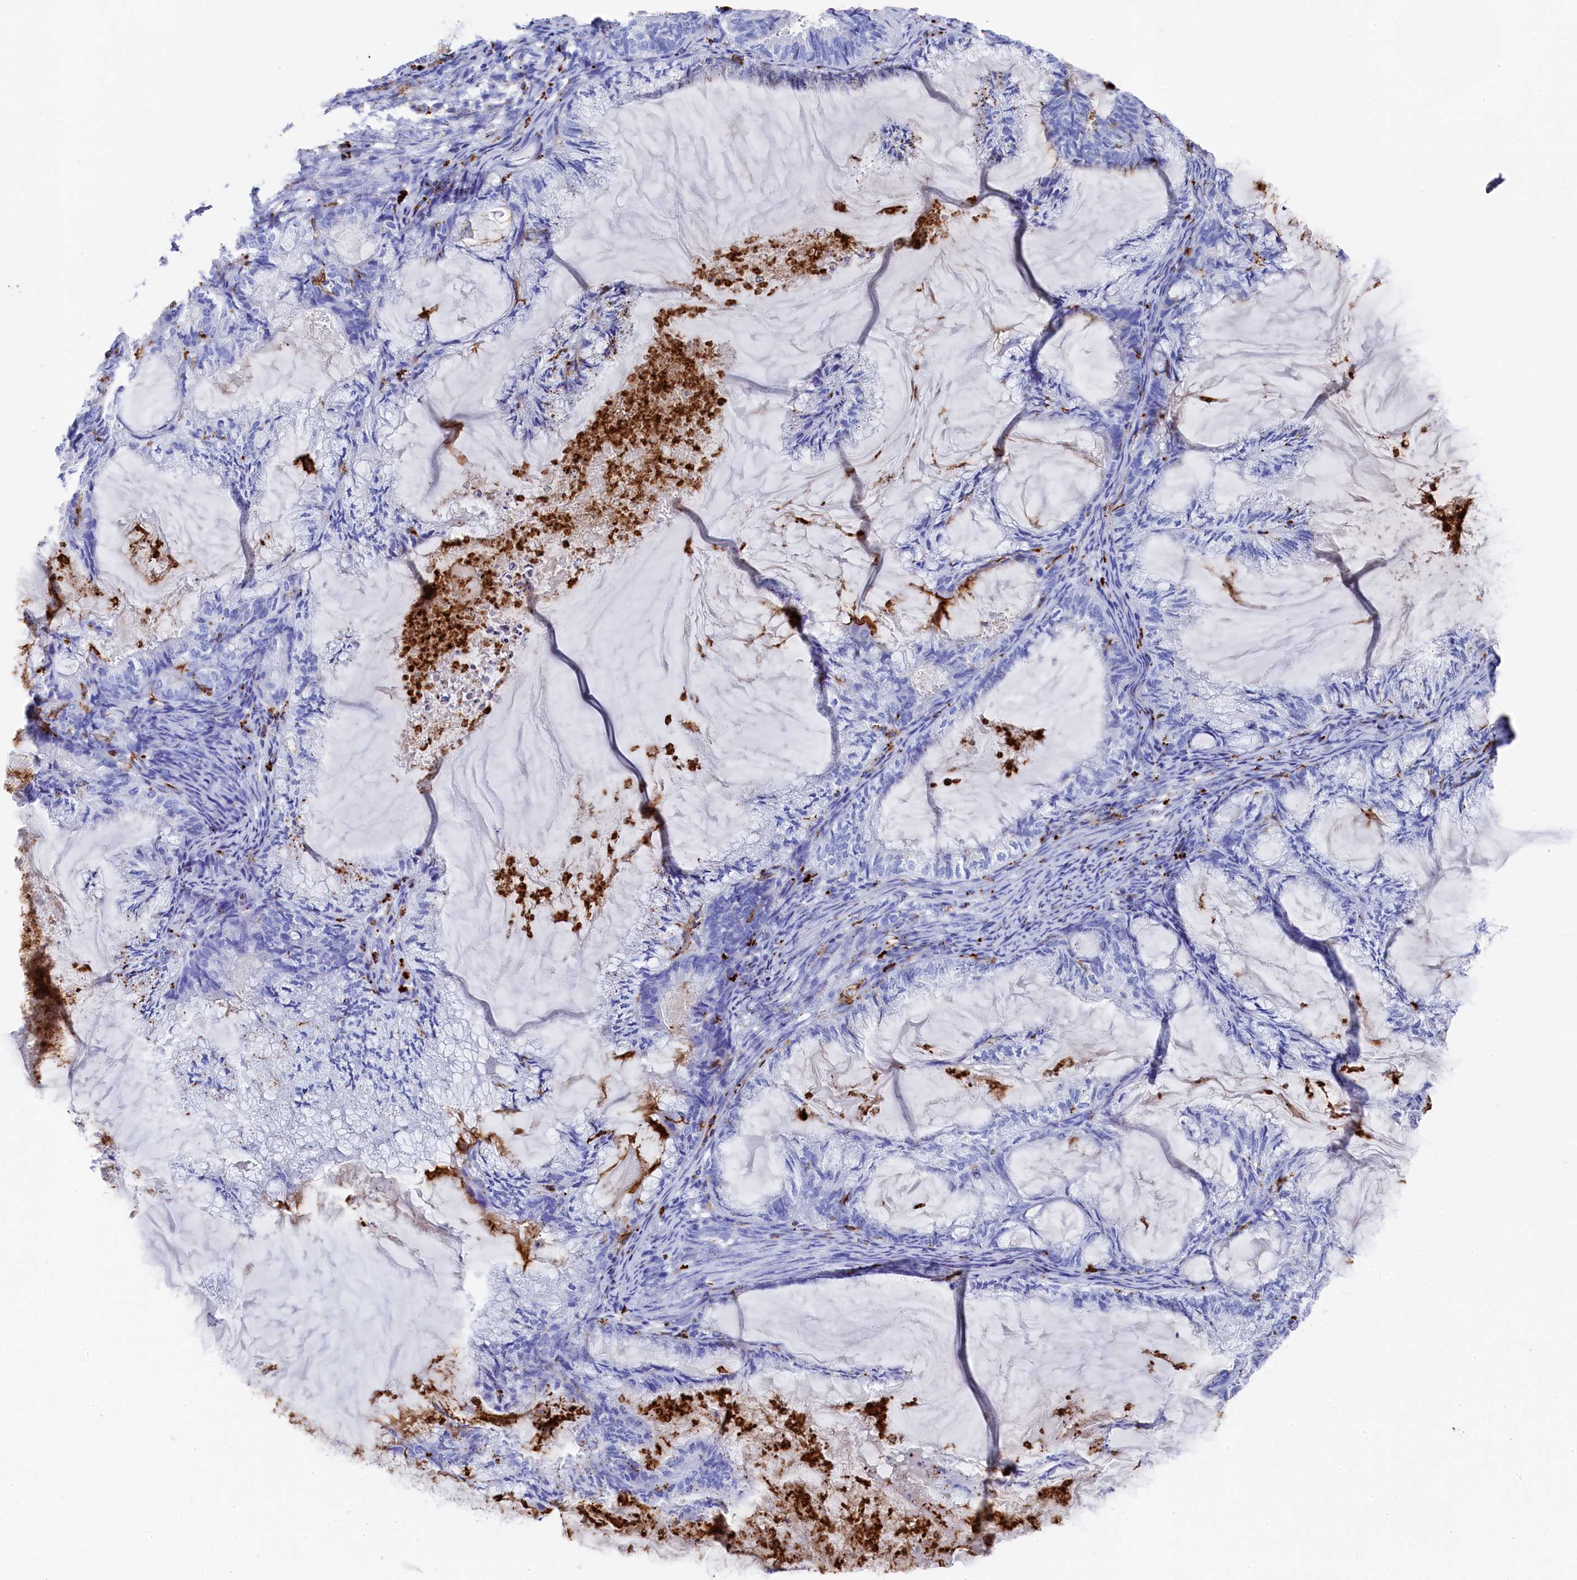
{"staining": {"intensity": "negative", "quantity": "none", "location": "none"}, "tissue": "endometrial cancer", "cell_type": "Tumor cells", "image_type": "cancer", "snomed": [{"axis": "morphology", "description": "Adenocarcinoma, NOS"}, {"axis": "topography", "description": "Endometrium"}], "caption": "Tumor cells are negative for protein expression in human adenocarcinoma (endometrial).", "gene": "PLAC8", "patient": {"sex": "female", "age": 86}}